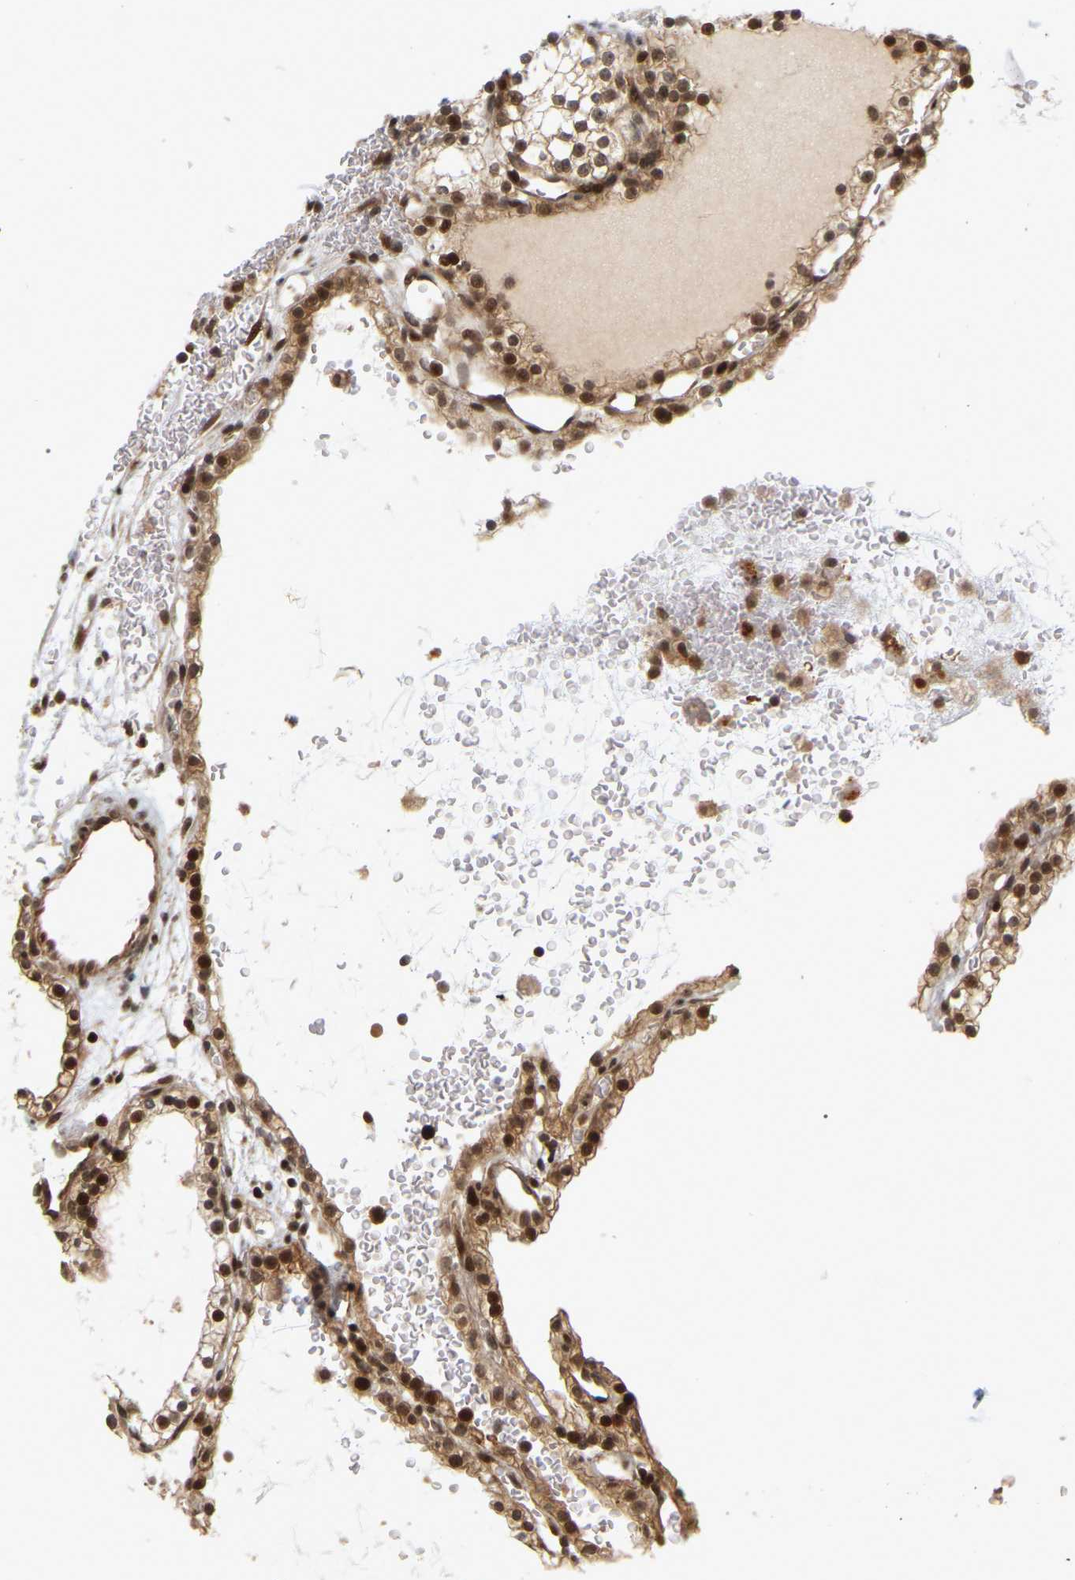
{"staining": {"intensity": "strong", "quantity": ">75%", "location": "cytoplasmic/membranous,nuclear"}, "tissue": "renal cancer", "cell_type": "Tumor cells", "image_type": "cancer", "snomed": [{"axis": "morphology", "description": "Adenocarcinoma, NOS"}, {"axis": "topography", "description": "Kidney"}], "caption": "Renal cancer (adenocarcinoma) stained for a protein shows strong cytoplasmic/membranous and nuclear positivity in tumor cells.", "gene": "NFE2L2", "patient": {"sex": "female", "age": 41}}